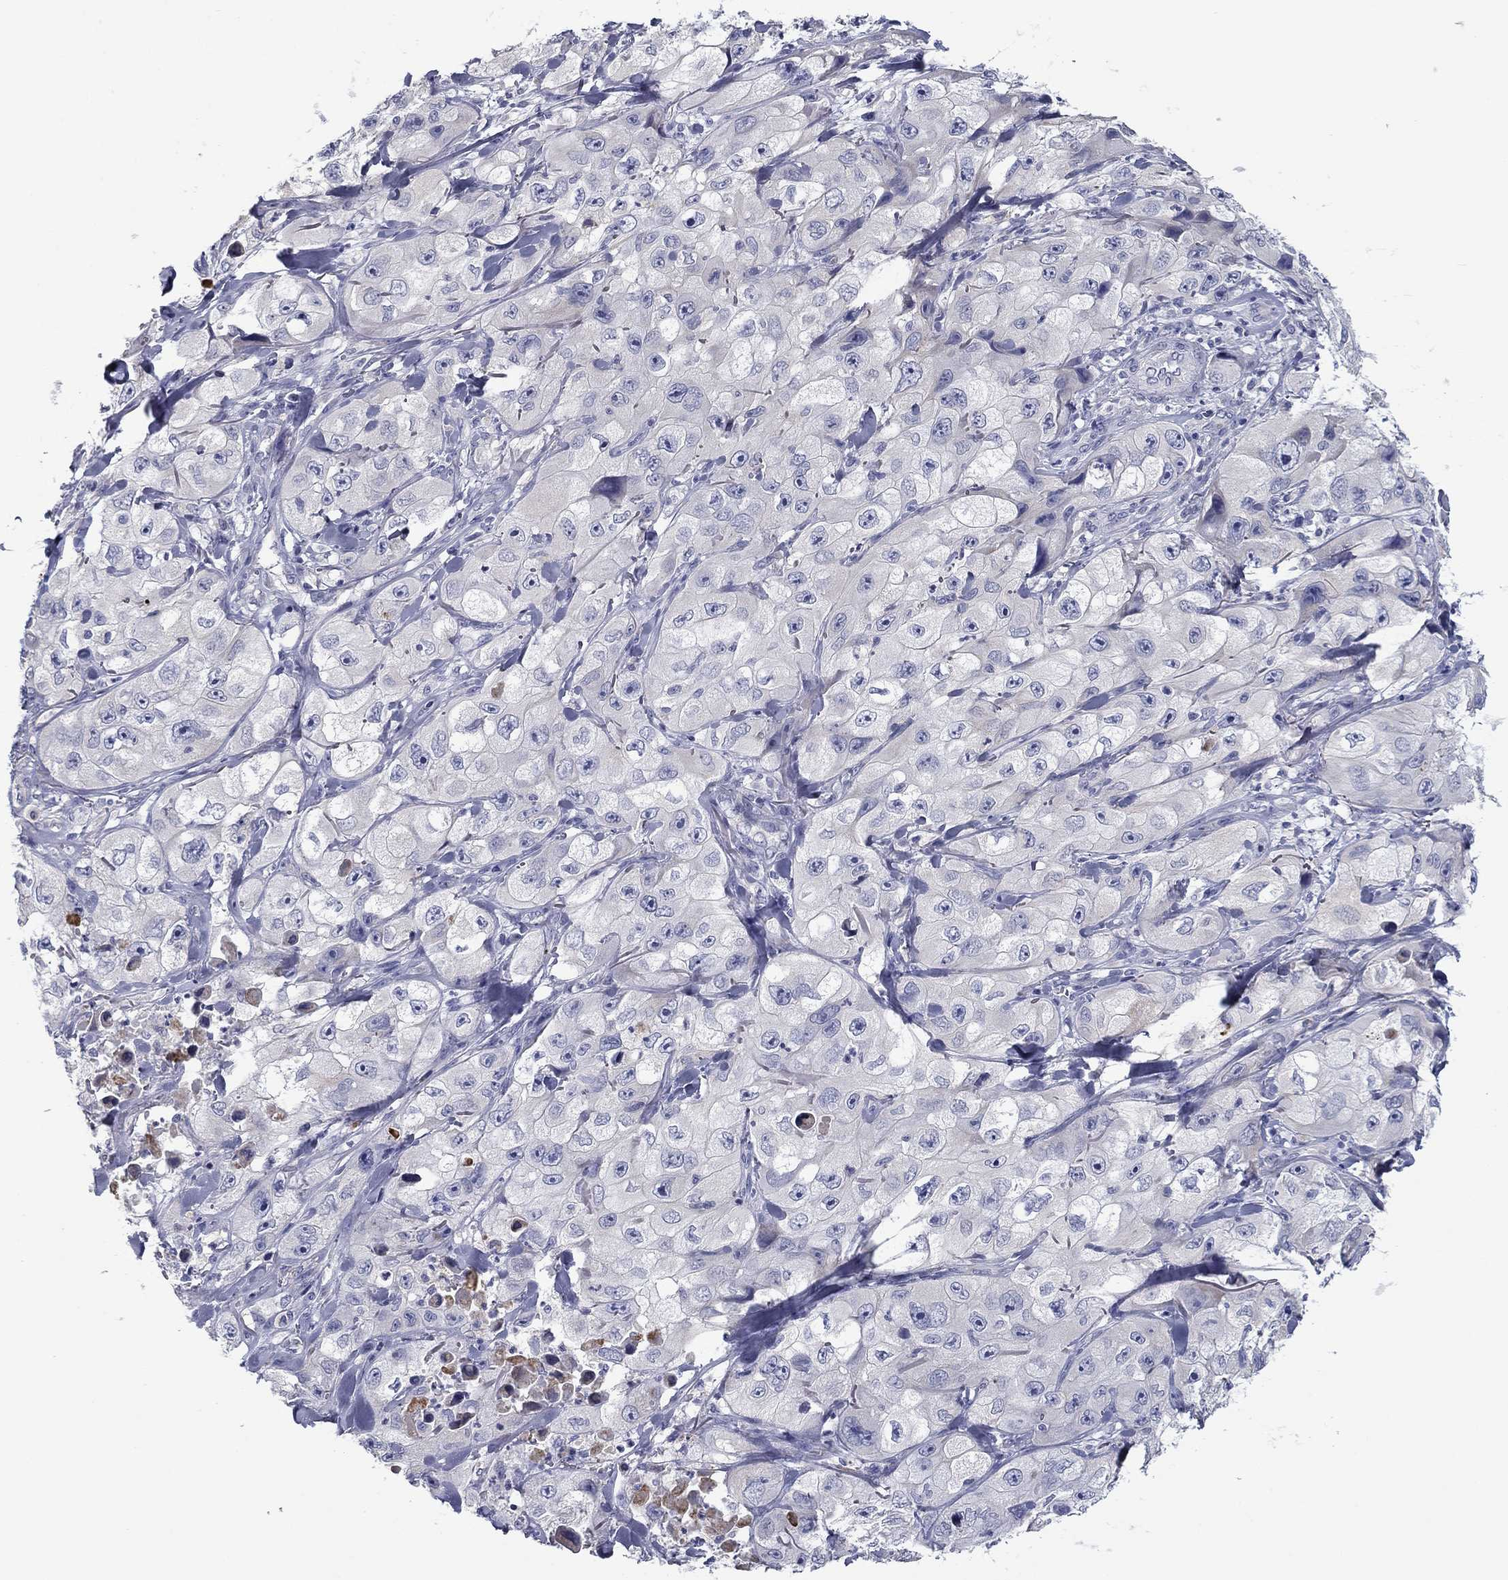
{"staining": {"intensity": "negative", "quantity": "none", "location": "none"}, "tissue": "skin cancer", "cell_type": "Tumor cells", "image_type": "cancer", "snomed": [{"axis": "morphology", "description": "Squamous cell carcinoma, NOS"}, {"axis": "topography", "description": "Skin"}, {"axis": "topography", "description": "Subcutis"}], "caption": "Protein analysis of skin cancer reveals no significant expression in tumor cells.", "gene": "SPATA7", "patient": {"sex": "male", "age": 73}}